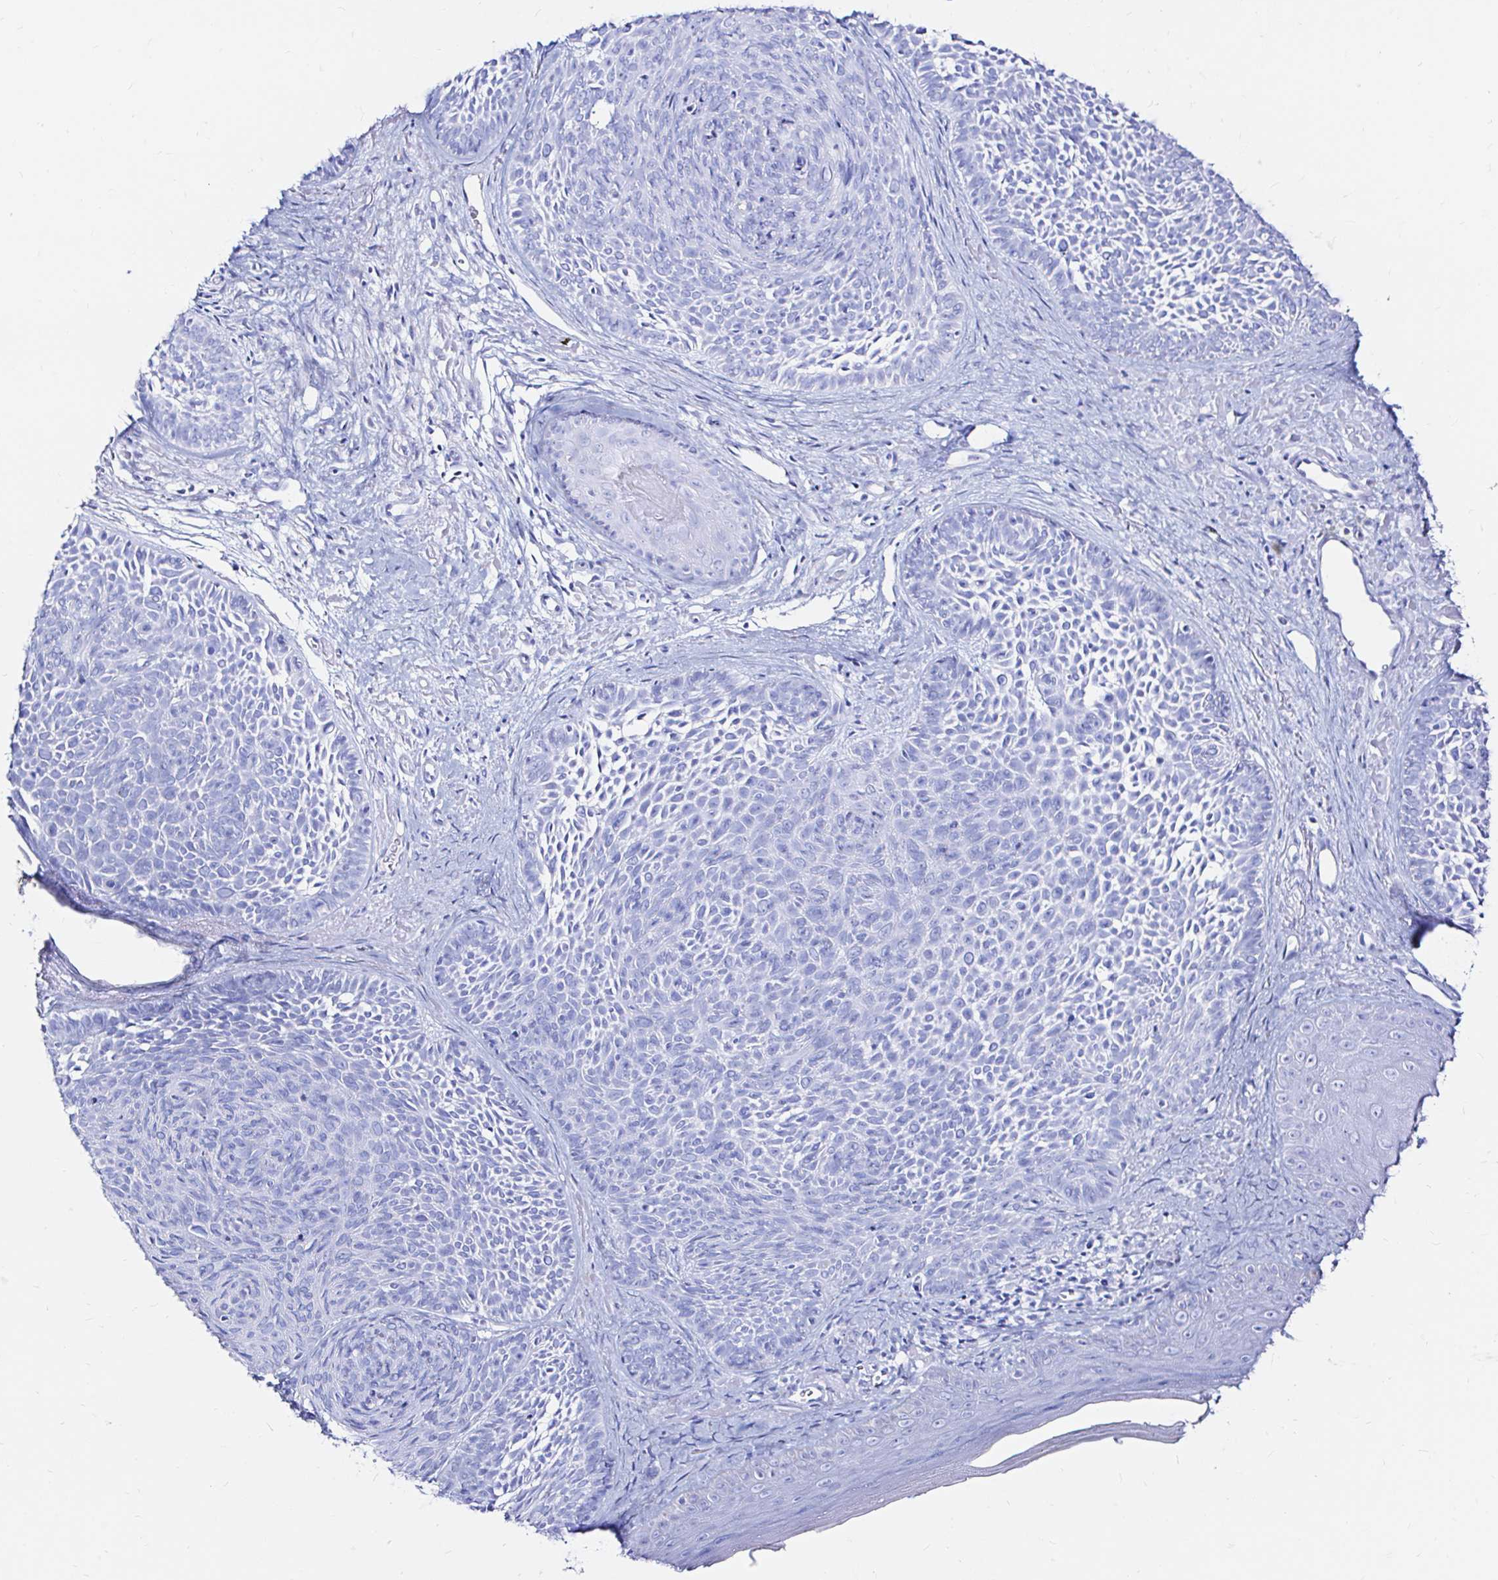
{"staining": {"intensity": "negative", "quantity": "none", "location": "none"}, "tissue": "skin cancer", "cell_type": "Tumor cells", "image_type": "cancer", "snomed": [{"axis": "morphology", "description": "Basal cell carcinoma"}, {"axis": "topography", "description": "Skin"}], "caption": "Immunohistochemistry (IHC) image of skin cancer (basal cell carcinoma) stained for a protein (brown), which exhibits no positivity in tumor cells.", "gene": "ZNF432", "patient": {"sex": "male", "age": 81}}